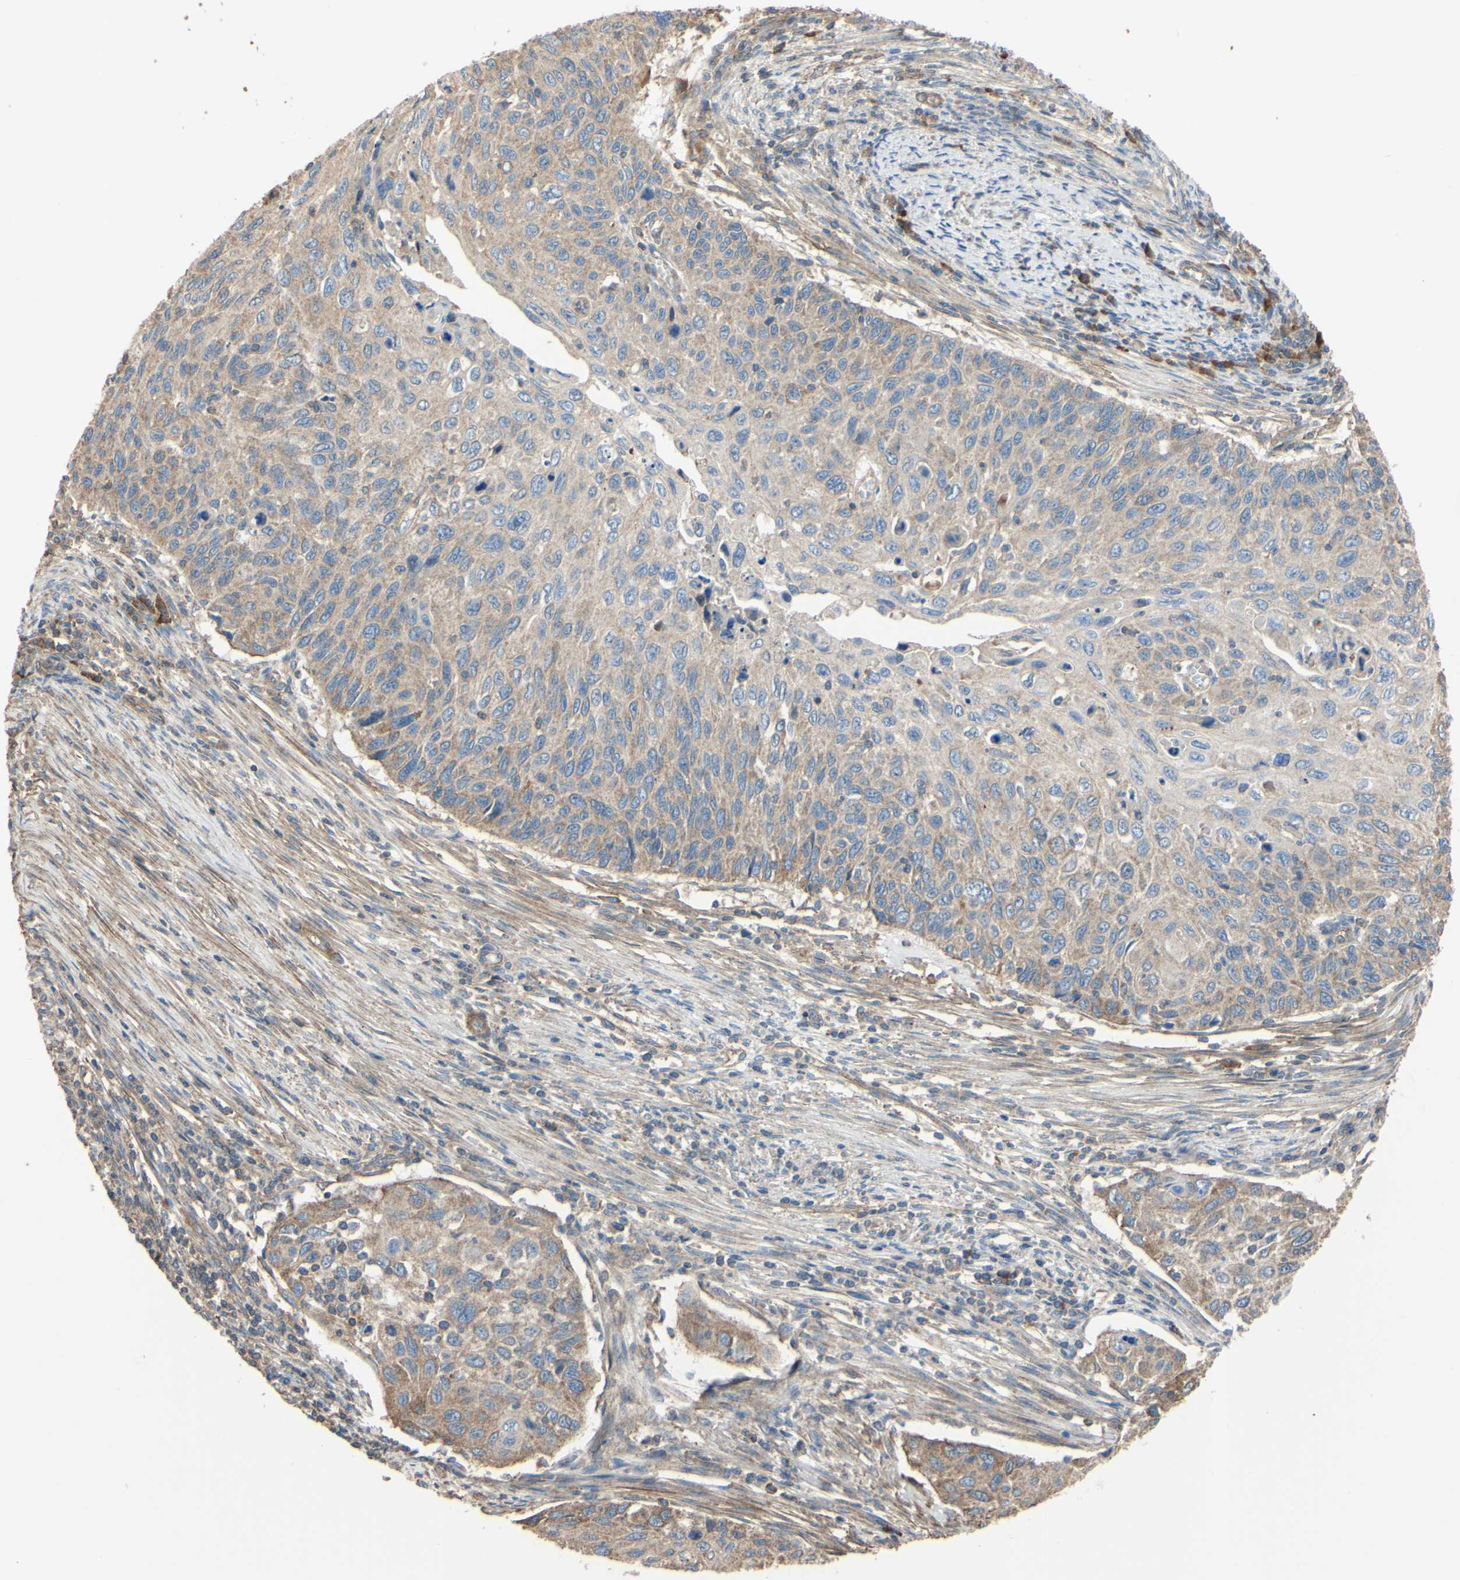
{"staining": {"intensity": "moderate", "quantity": ">75%", "location": "cytoplasmic/membranous"}, "tissue": "cervical cancer", "cell_type": "Tumor cells", "image_type": "cancer", "snomed": [{"axis": "morphology", "description": "Squamous cell carcinoma, NOS"}, {"axis": "topography", "description": "Cervix"}], "caption": "Protein expression analysis of human cervical cancer reveals moderate cytoplasmic/membranous expression in about >75% of tumor cells.", "gene": "BECN1", "patient": {"sex": "female", "age": 70}}